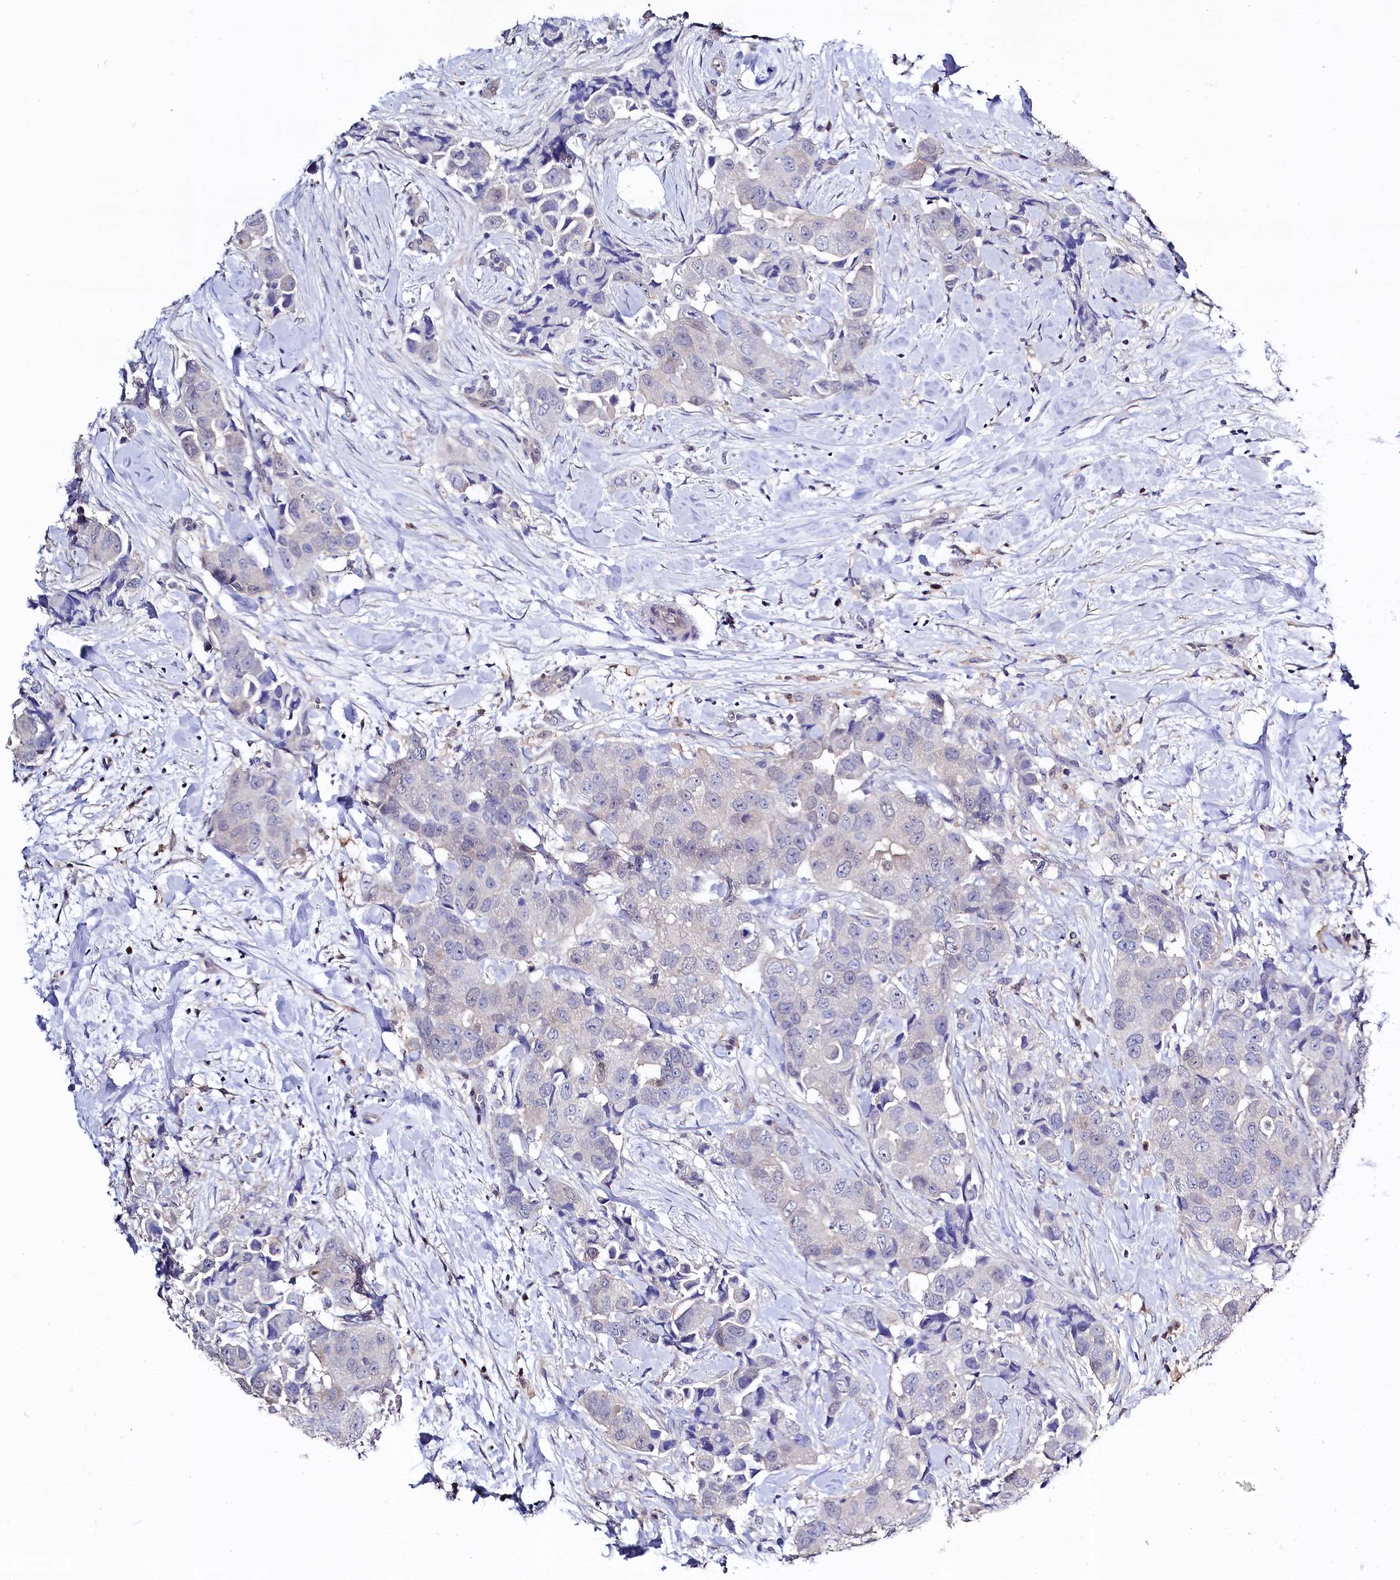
{"staining": {"intensity": "negative", "quantity": "none", "location": "none"}, "tissue": "breast cancer", "cell_type": "Tumor cells", "image_type": "cancer", "snomed": [{"axis": "morphology", "description": "Normal tissue, NOS"}, {"axis": "morphology", "description": "Duct carcinoma"}, {"axis": "topography", "description": "Breast"}], "caption": "Intraductal carcinoma (breast) was stained to show a protein in brown. There is no significant staining in tumor cells. (DAB (3,3'-diaminobenzidine) immunohistochemistry, high magnification).", "gene": "C11orf54", "patient": {"sex": "female", "age": 62}}